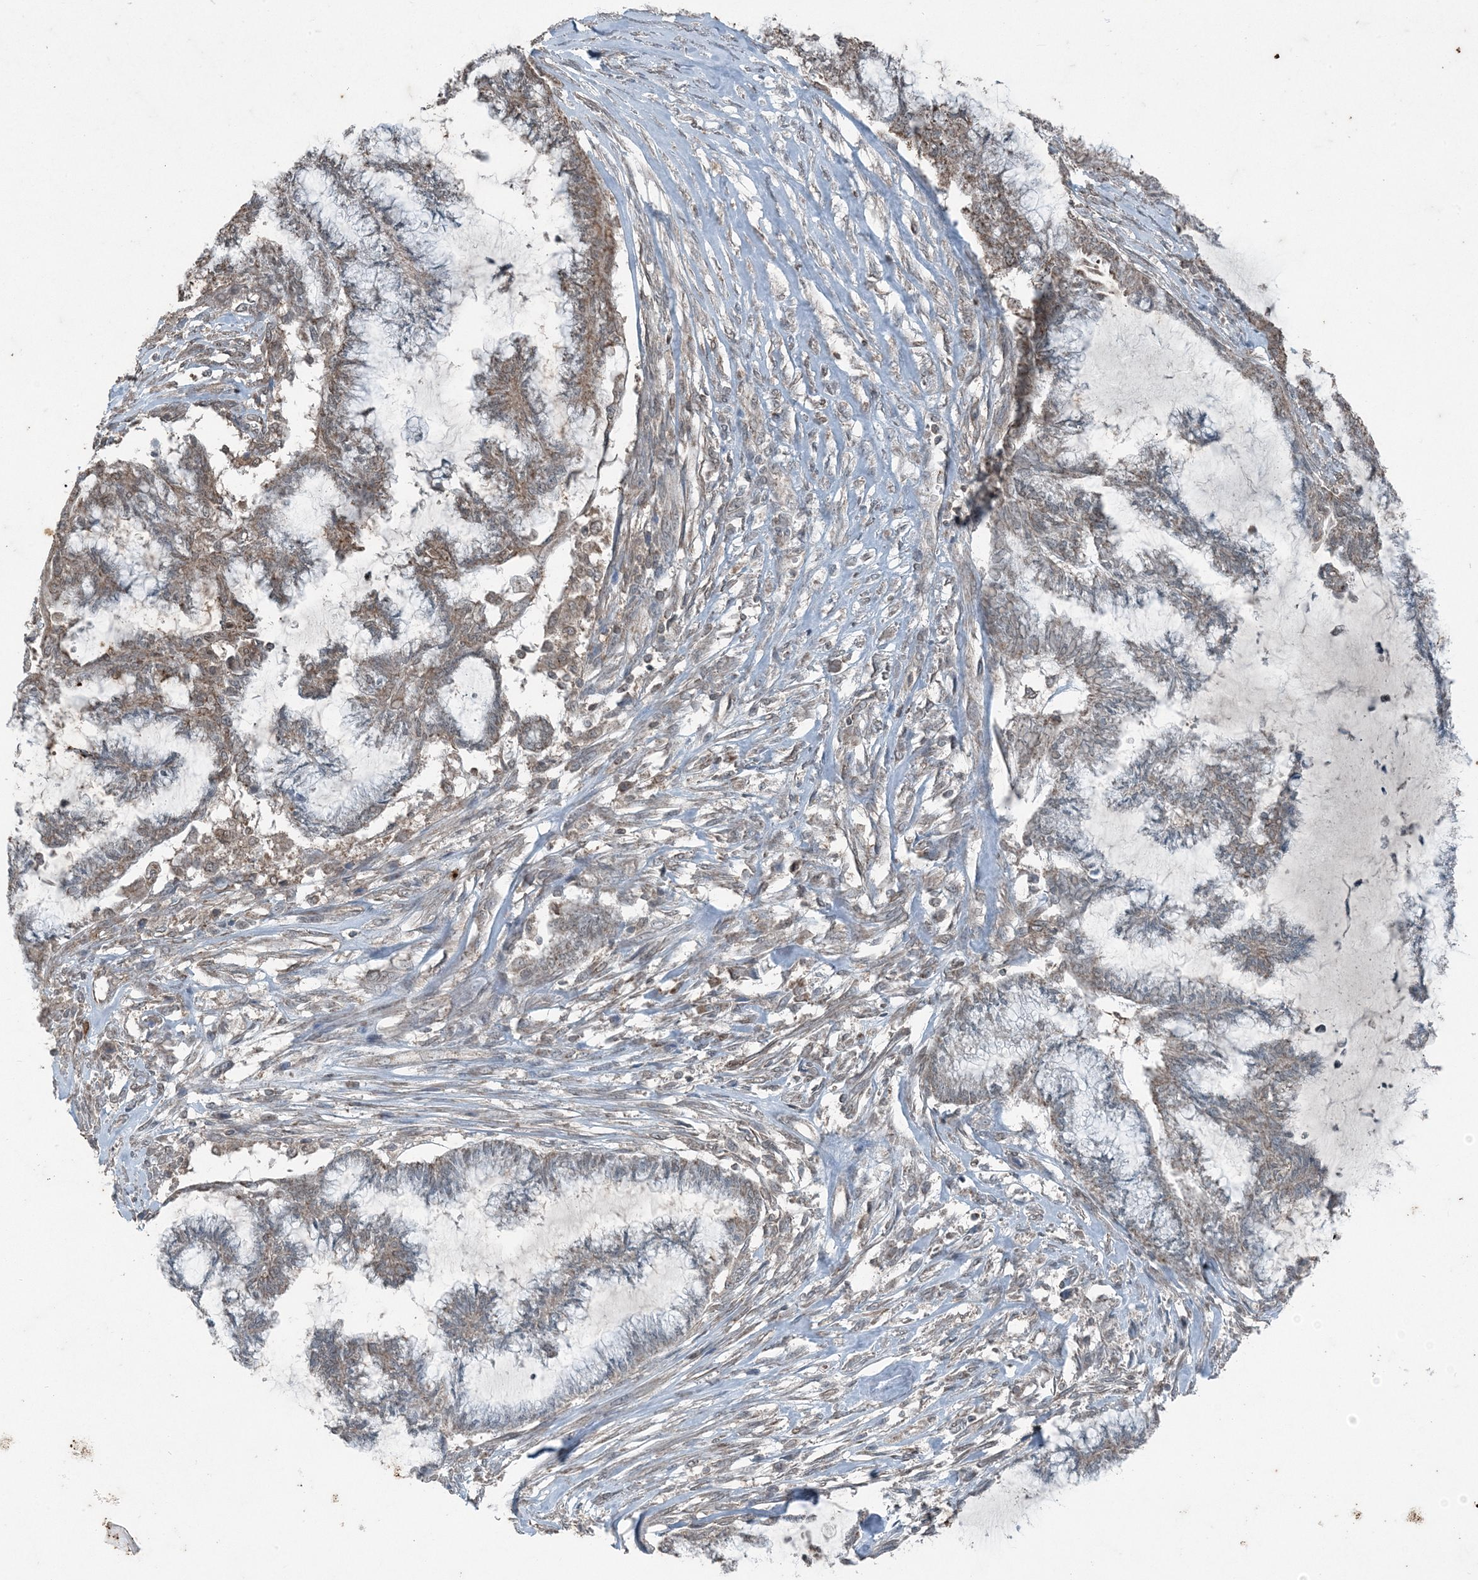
{"staining": {"intensity": "weak", "quantity": "25%-75%", "location": "cytoplasmic/membranous"}, "tissue": "endometrial cancer", "cell_type": "Tumor cells", "image_type": "cancer", "snomed": [{"axis": "morphology", "description": "Adenocarcinoma, NOS"}, {"axis": "topography", "description": "Endometrium"}], "caption": "This image shows immunohistochemistry staining of endometrial cancer, with low weak cytoplasmic/membranous expression in approximately 25%-75% of tumor cells.", "gene": "GNL1", "patient": {"sex": "female", "age": 86}}